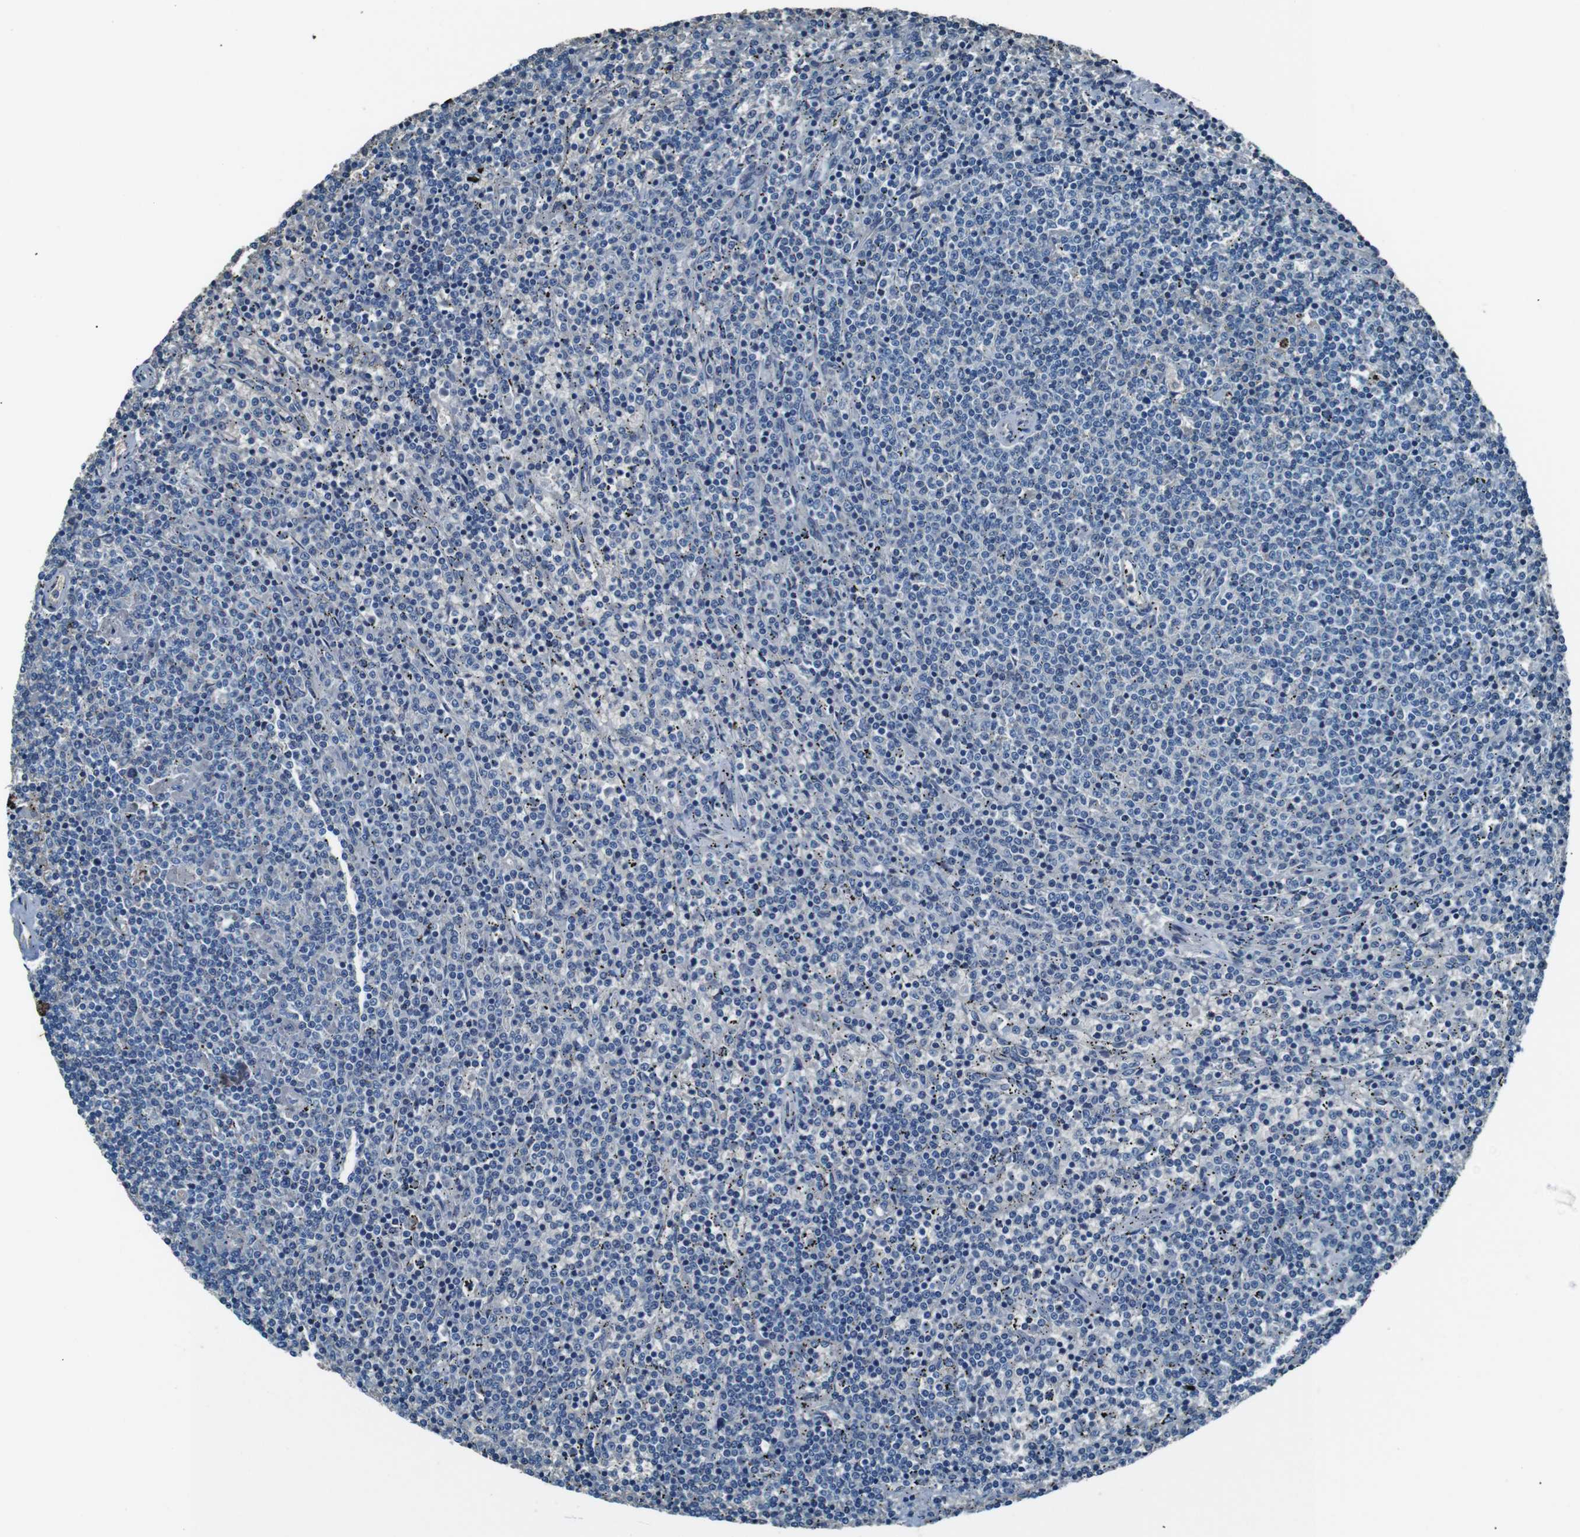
{"staining": {"intensity": "negative", "quantity": "none", "location": "none"}, "tissue": "lymphoma", "cell_type": "Tumor cells", "image_type": "cancer", "snomed": [{"axis": "morphology", "description": "Malignant lymphoma, non-Hodgkin's type, Low grade"}, {"axis": "topography", "description": "Spleen"}], "caption": "An immunohistochemistry (IHC) micrograph of low-grade malignant lymphoma, non-Hodgkin's type is shown. There is no staining in tumor cells of low-grade malignant lymphoma, non-Hodgkin's type.", "gene": "LEP", "patient": {"sex": "female", "age": 50}}